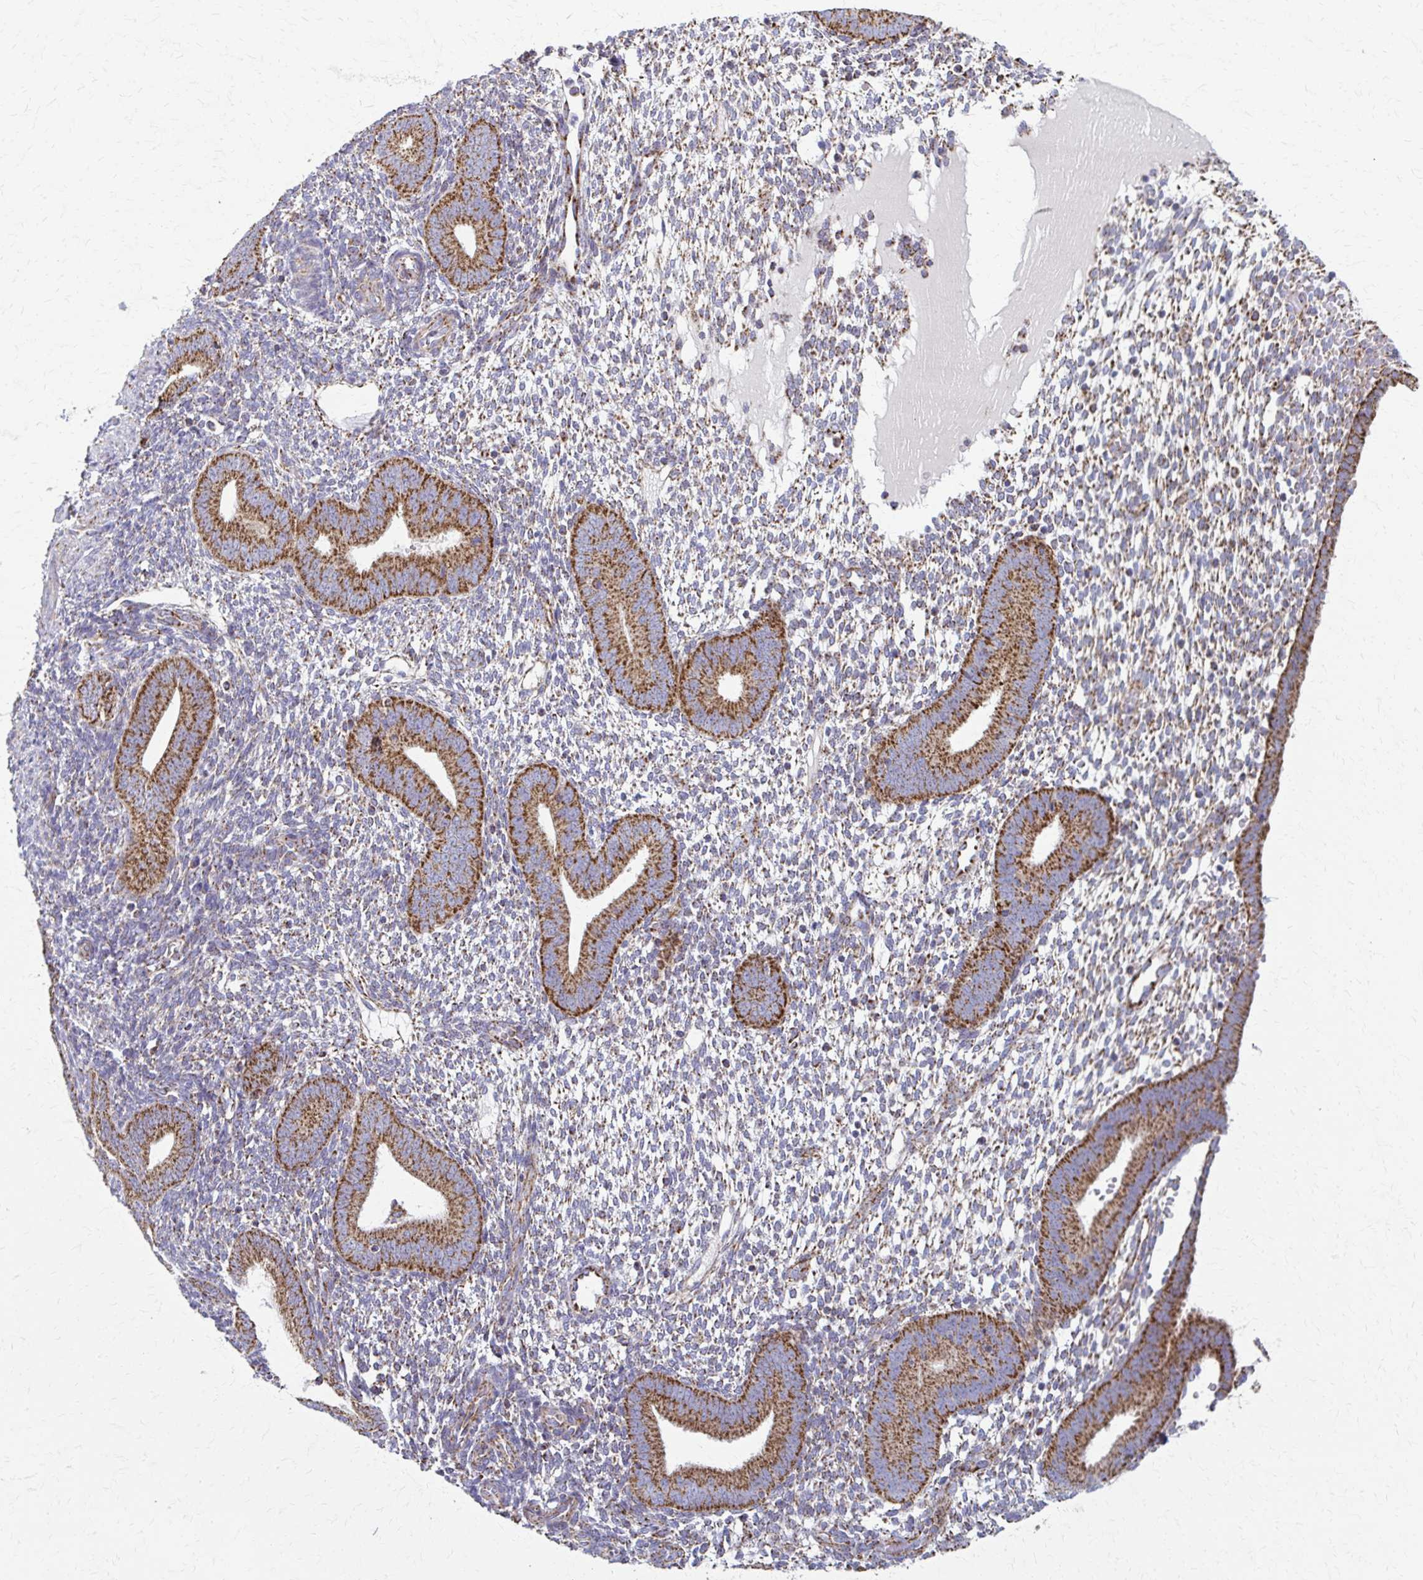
{"staining": {"intensity": "moderate", "quantity": ">75%", "location": "cytoplasmic/membranous"}, "tissue": "endometrium", "cell_type": "Cells in endometrial stroma", "image_type": "normal", "snomed": [{"axis": "morphology", "description": "Normal tissue, NOS"}, {"axis": "topography", "description": "Endometrium"}], "caption": "Immunohistochemical staining of normal human endometrium reveals moderate cytoplasmic/membranous protein expression in approximately >75% of cells in endometrial stroma. (DAB (3,3'-diaminobenzidine) = brown stain, brightfield microscopy at high magnification).", "gene": "TVP23A", "patient": {"sex": "female", "age": 40}}